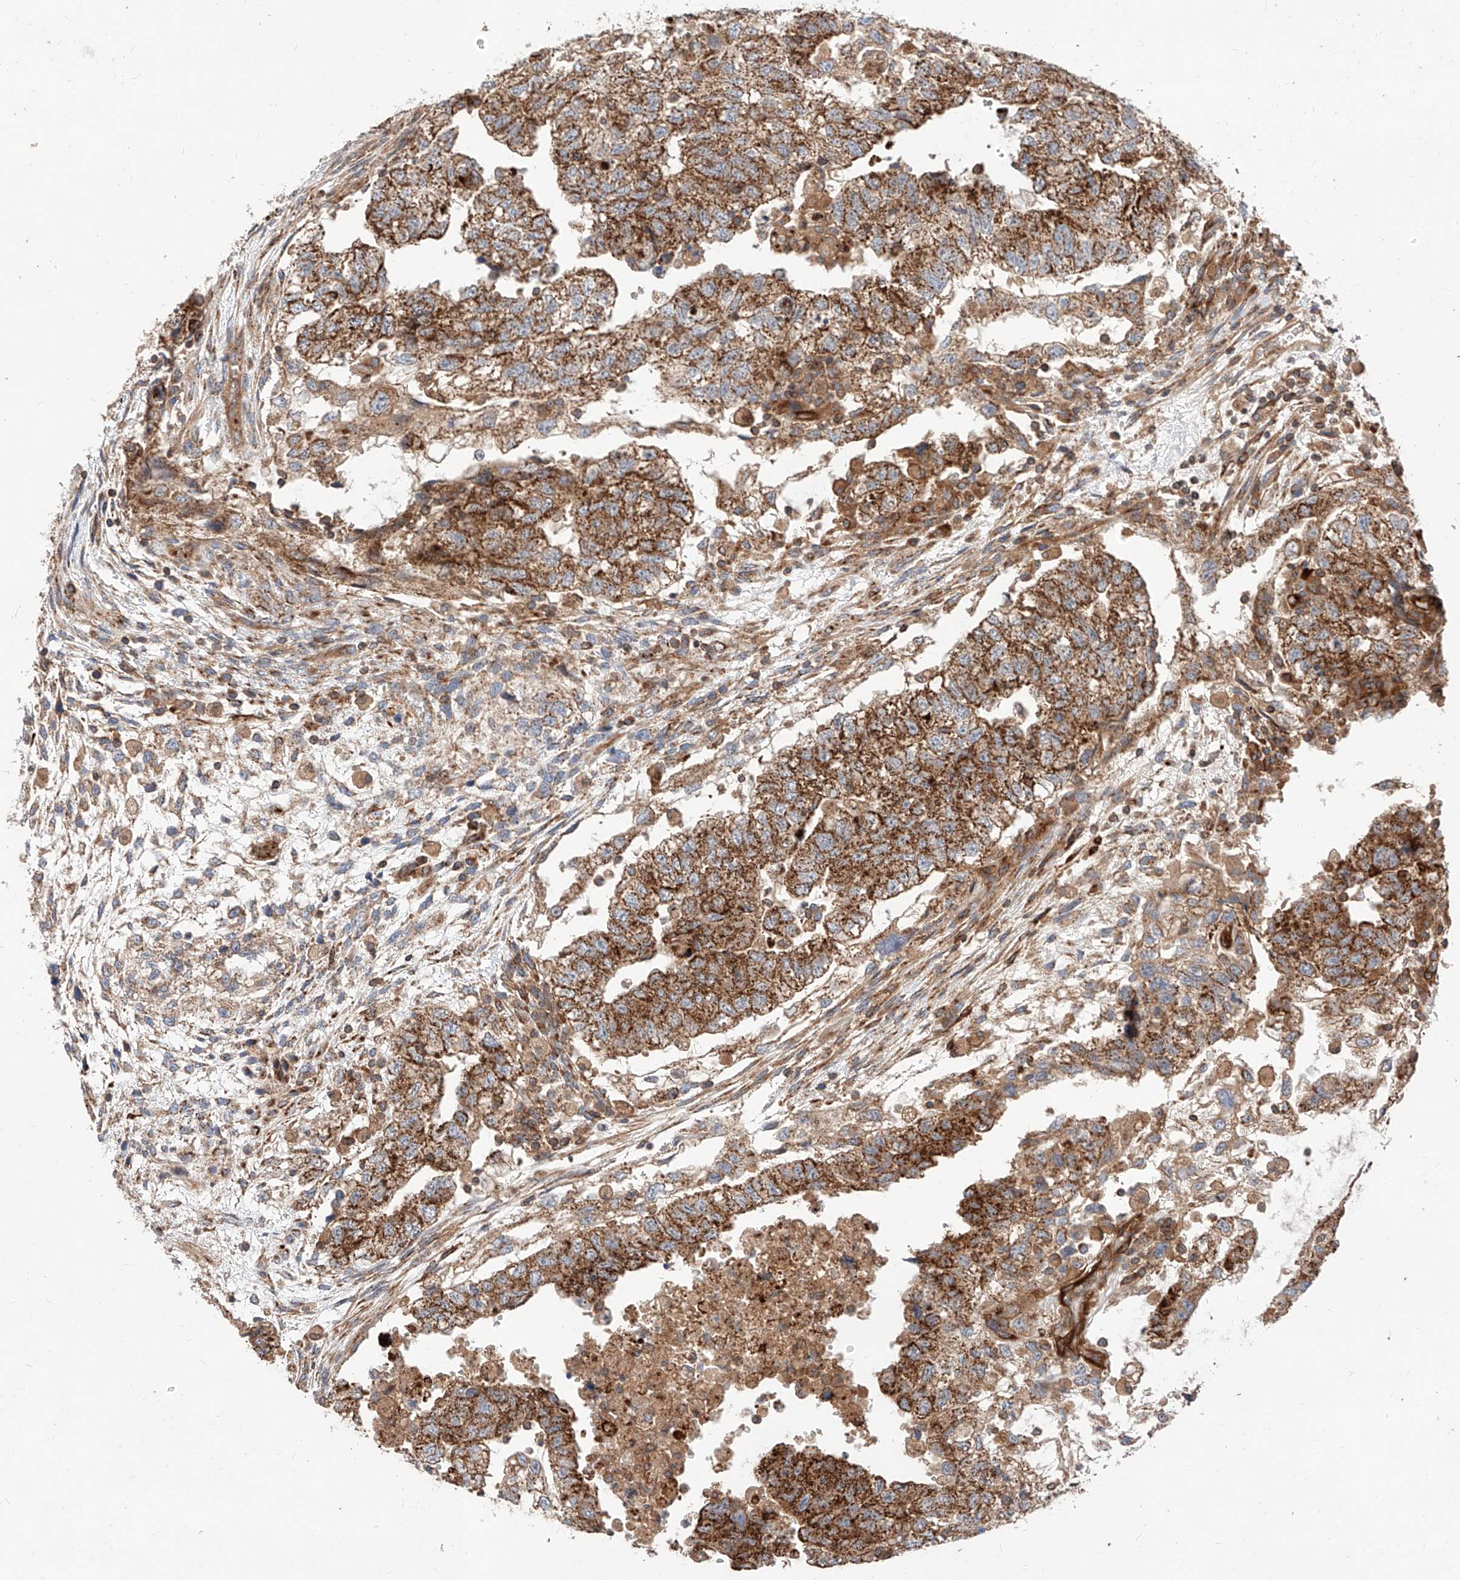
{"staining": {"intensity": "strong", "quantity": ">75%", "location": "cytoplasmic/membranous"}, "tissue": "testis cancer", "cell_type": "Tumor cells", "image_type": "cancer", "snomed": [{"axis": "morphology", "description": "Carcinoma, Embryonal, NOS"}, {"axis": "topography", "description": "Testis"}], "caption": "Testis cancer stained with a brown dye reveals strong cytoplasmic/membranous positive positivity in approximately >75% of tumor cells.", "gene": "NR1D1", "patient": {"sex": "male", "age": 36}}